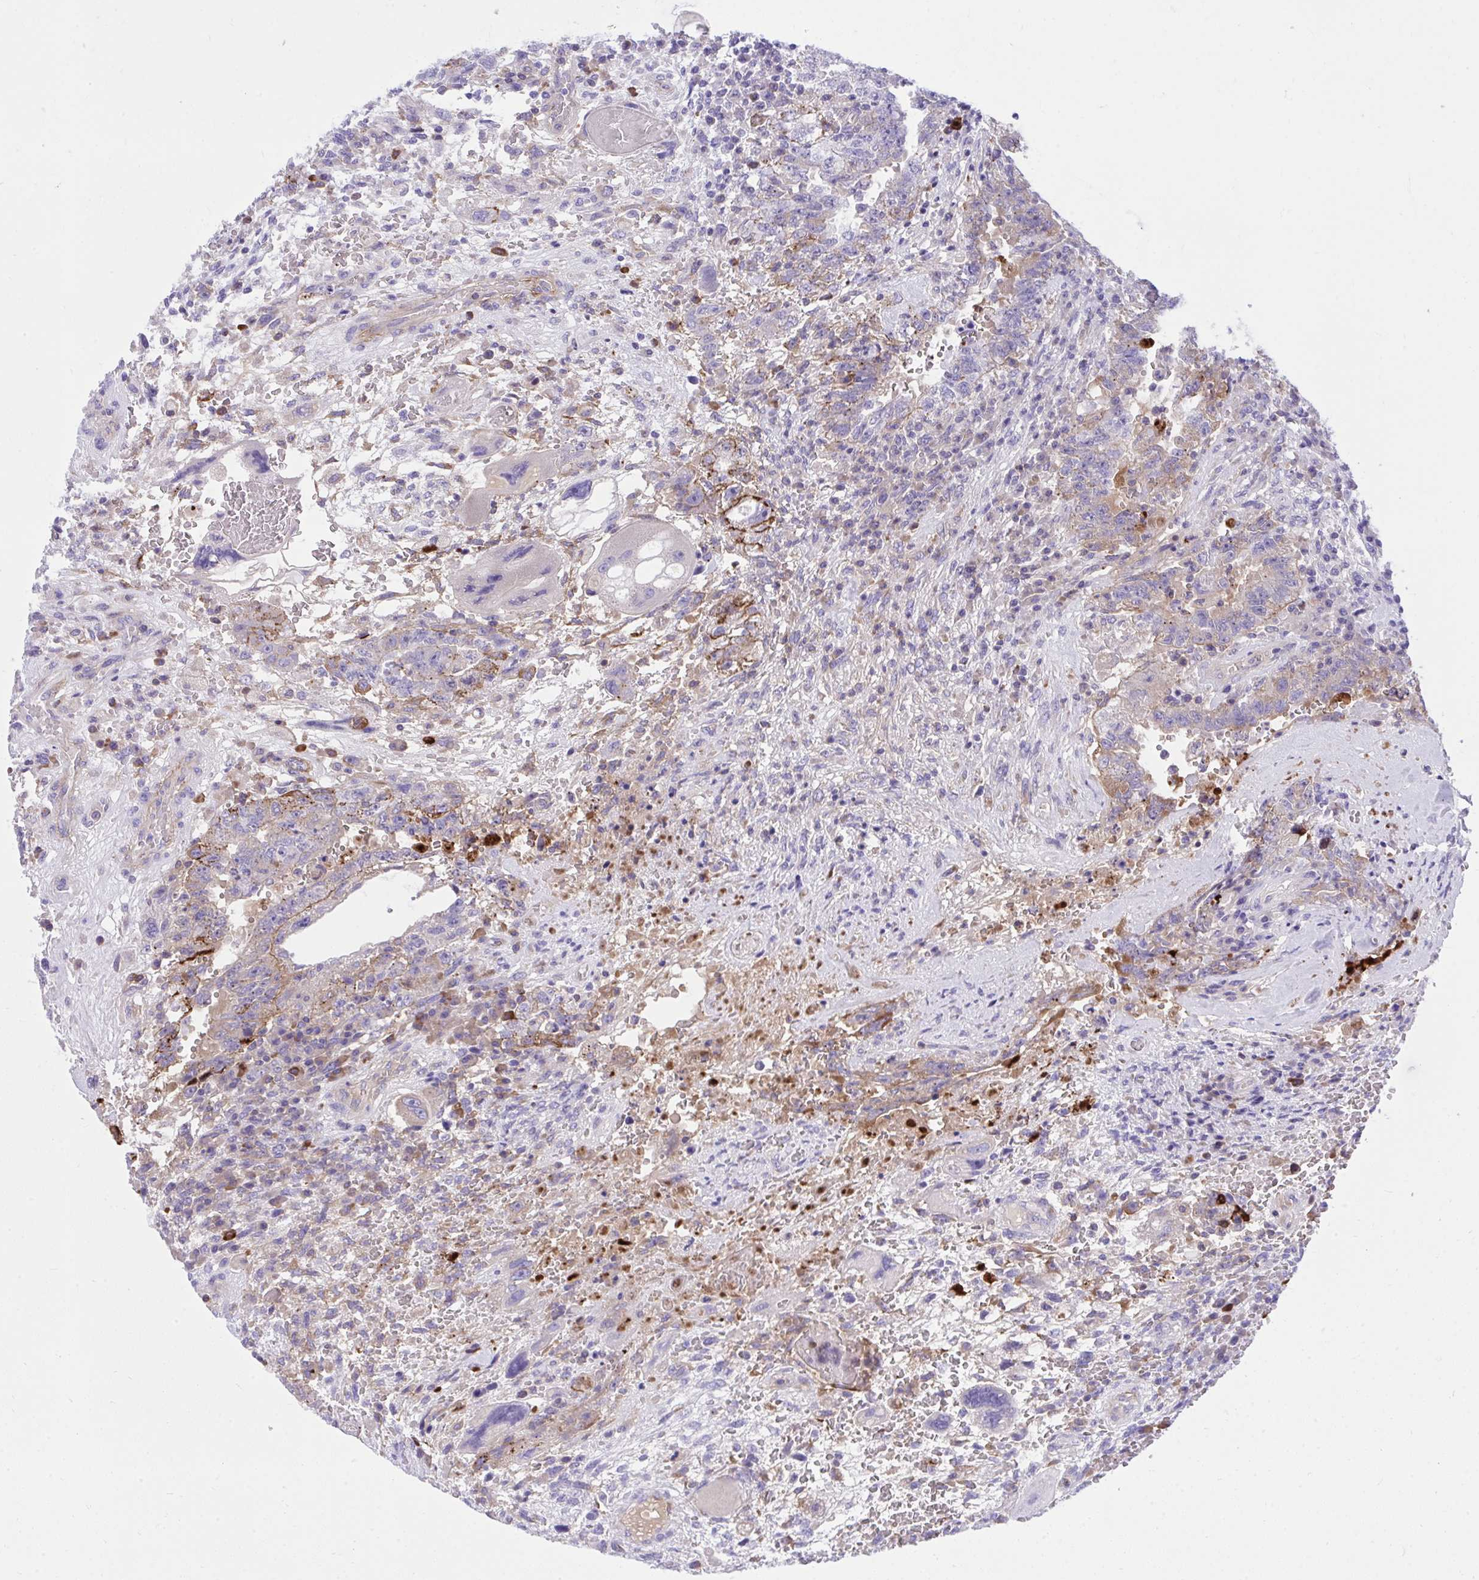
{"staining": {"intensity": "weak", "quantity": "<25%", "location": "cytoplasmic/membranous"}, "tissue": "testis cancer", "cell_type": "Tumor cells", "image_type": "cancer", "snomed": [{"axis": "morphology", "description": "Carcinoma, Embryonal, NOS"}, {"axis": "topography", "description": "Testis"}], "caption": "IHC histopathology image of embryonal carcinoma (testis) stained for a protein (brown), which displays no positivity in tumor cells.", "gene": "HRG", "patient": {"sex": "male", "age": 26}}